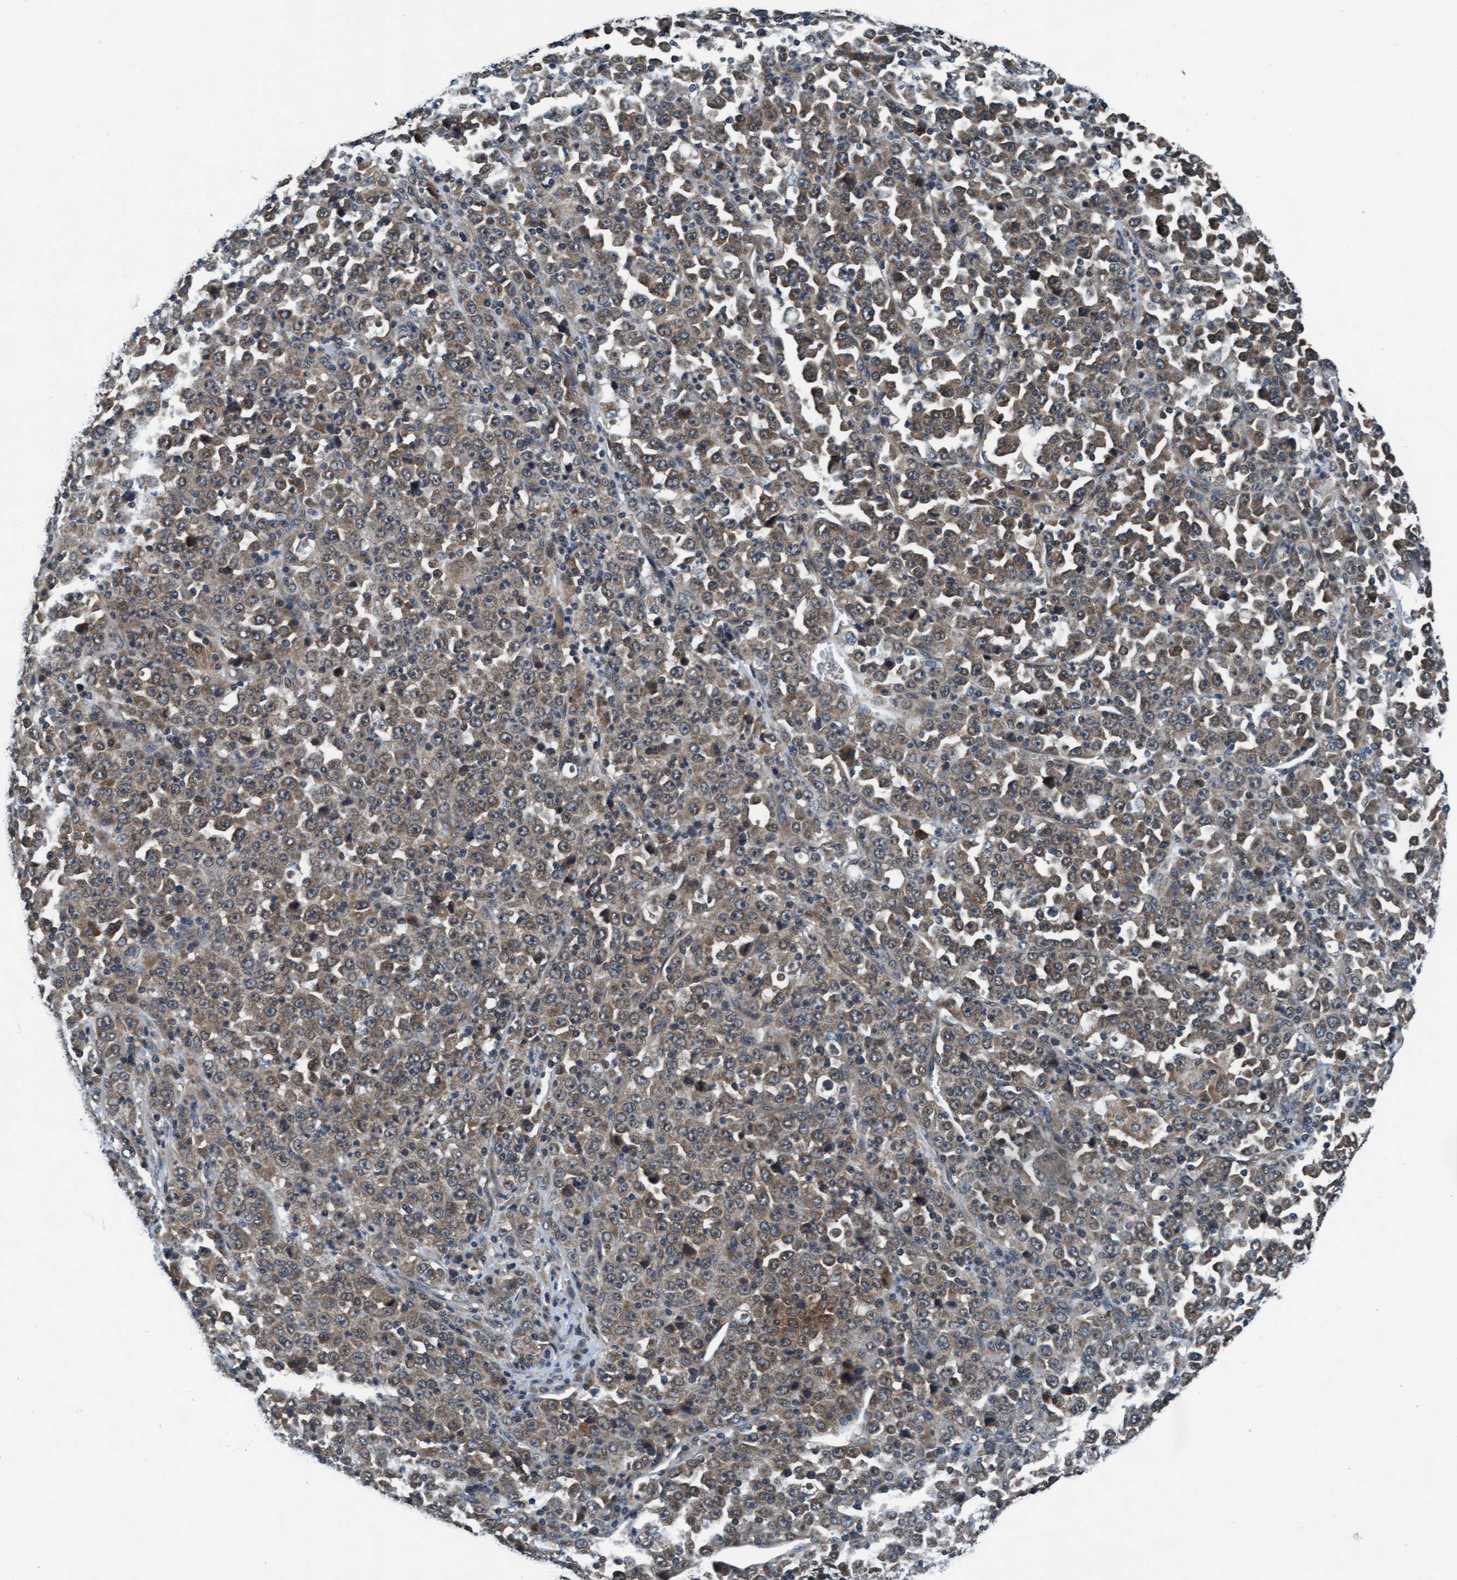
{"staining": {"intensity": "moderate", "quantity": ">75%", "location": "cytoplasmic/membranous,nuclear"}, "tissue": "stomach cancer", "cell_type": "Tumor cells", "image_type": "cancer", "snomed": [{"axis": "morphology", "description": "Normal tissue, NOS"}, {"axis": "morphology", "description": "Adenocarcinoma, NOS"}, {"axis": "topography", "description": "Stomach, upper"}, {"axis": "topography", "description": "Stomach"}], "caption": "An immunohistochemistry micrograph of neoplastic tissue is shown. Protein staining in brown labels moderate cytoplasmic/membranous and nuclear positivity in adenocarcinoma (stomach) within tumor cells.", "gene": "WASF1", "patient": {"sex": "male", "age": 59}}